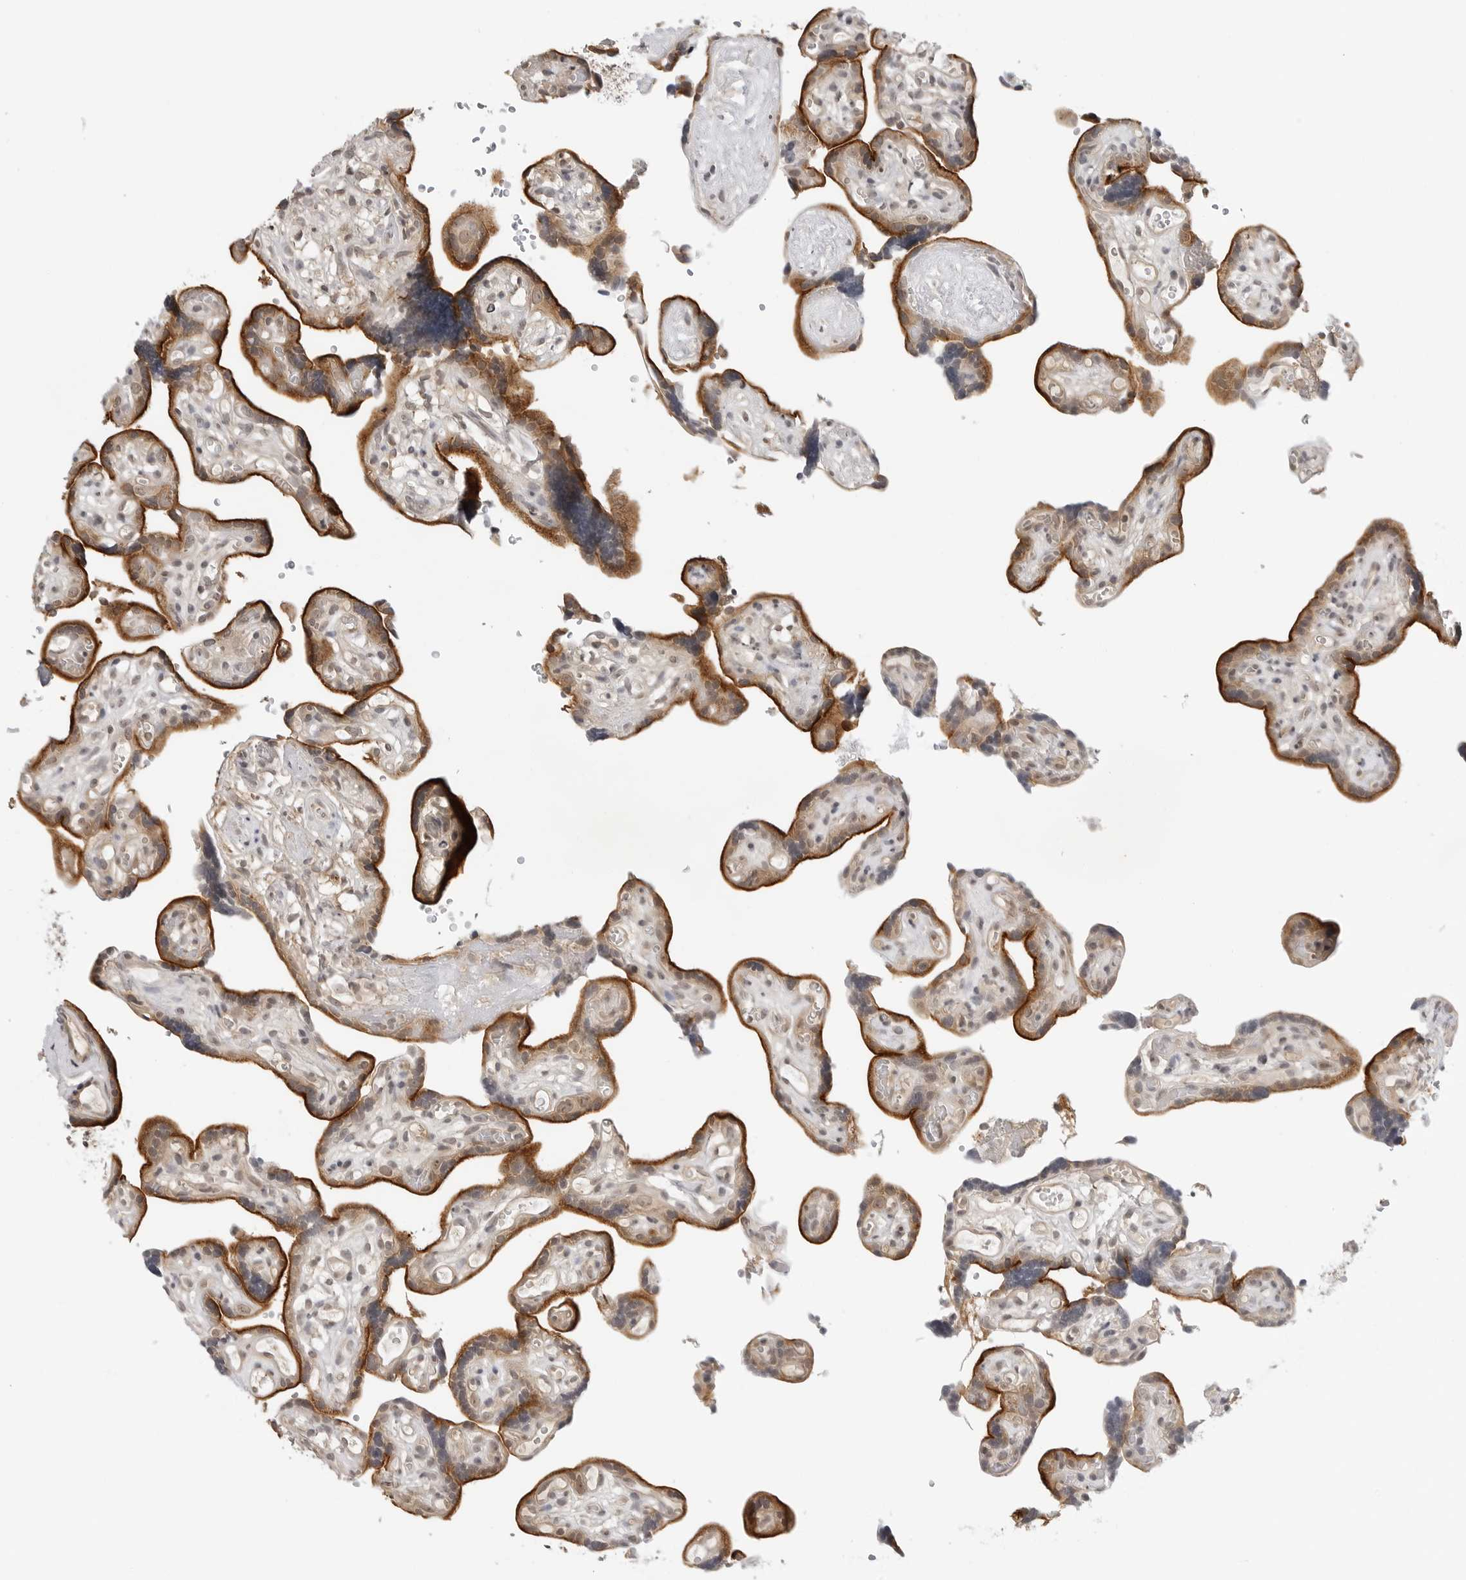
{"staining": {"intensity": "moderate", "quantity": ">75%", "location": "cytoplasmic/membranous"}, "tissue": "placenta", "cell_type": "Decidual cells", "image_type": "normal", "snomed": [{"axis": "morphology", "description": "Normal tissue, NOS"}, {"axis": "topography", "description": "Placenta"}], "caption": "A high-resolution photomicrograph shows IHC staining of benign placenta, which exhibits moderate cytoplasmic/membranous positivity in about >75% of decidual cells. The staining was performed using DAB (3,3'-diaminobenzidine) to visualize the protein expression in brown, while the nuclei were stained in blue with hematoxylin (Magnification: 20x).", "gene": "MAP2K5", "patient": {"sex": "female", "age": 30}}